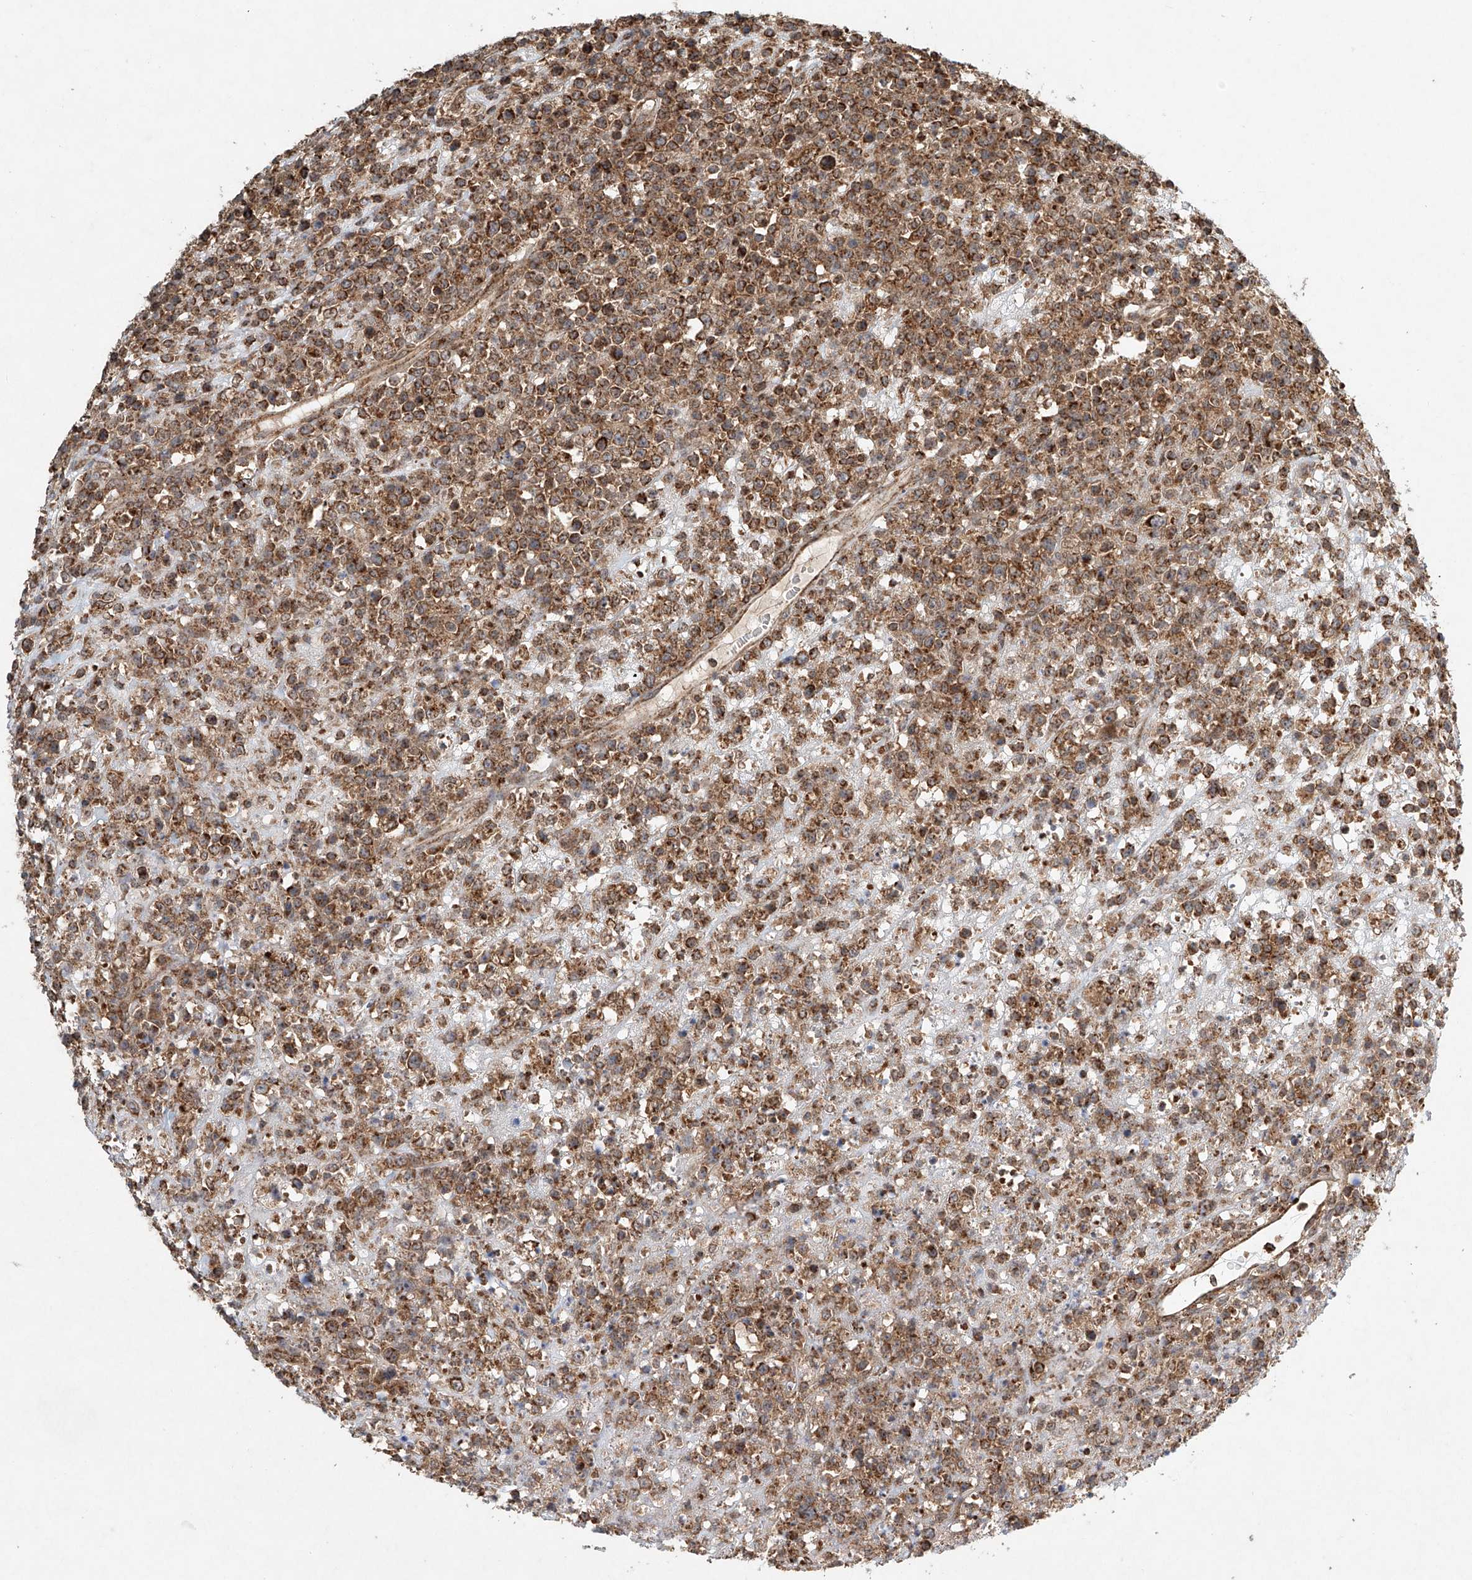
{"staining": {"intensity": "moderate", "quantity": ">75%", "location": "cytoplasmic/membranous"}, "tissue": "lymphoma", "cell_type": "Tumor cells", "image_type": "cancer", "snomed": [{"axis": "morphology", "description": "Malignant lymphoma, non-Hodgkin's type, High grade"}, {"axis": "topography", "description": "Colon"}], "caption": "Protein staining reveals moderate cytoplasmic/membranous staining in approximately >75% of tumor cells in lymphoma.", "gene": "DCAF11", "patient": {"sex": "female", "age": 53}}